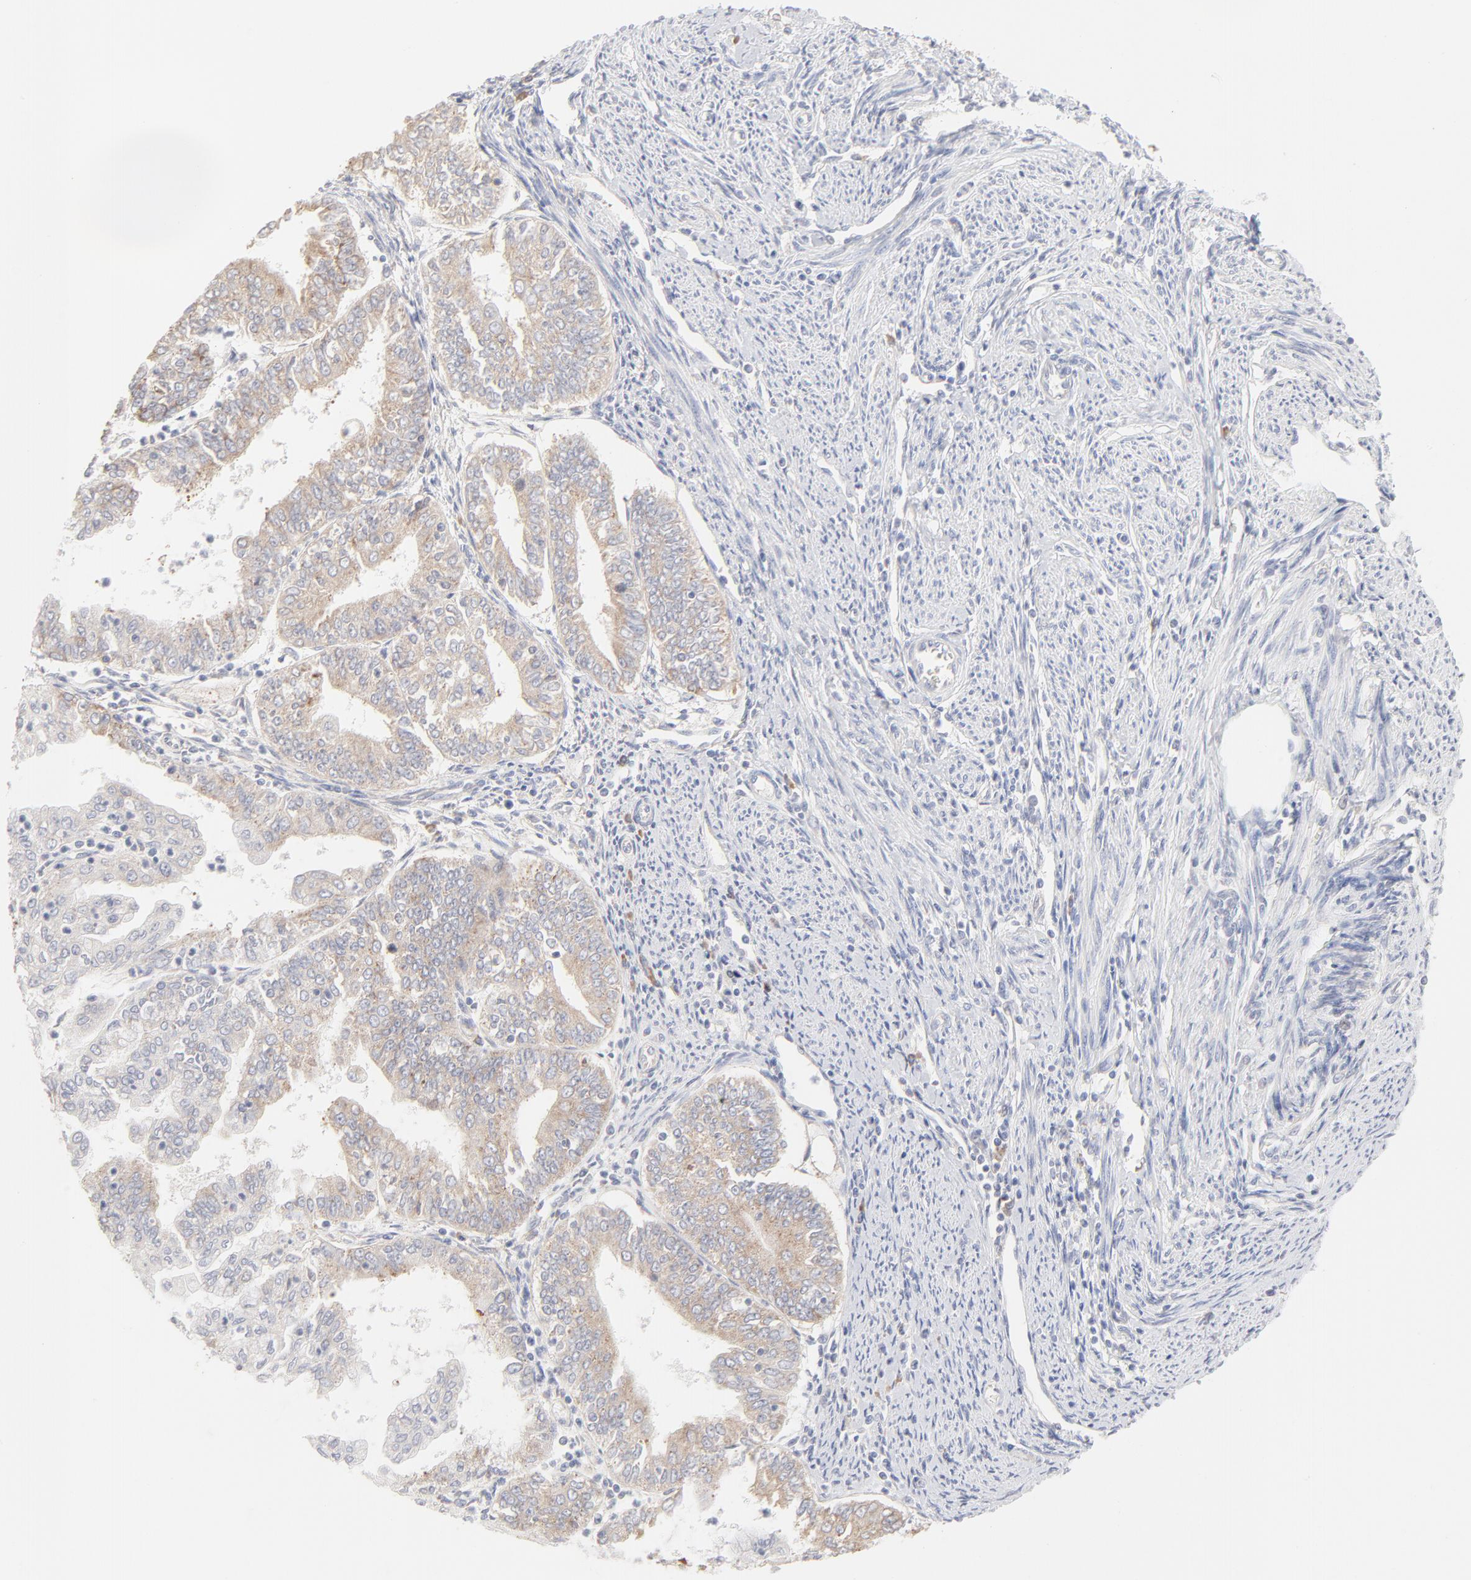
{"staining": {"intensity": "weak", "quantity": ">75%", "location": "cytoplasmic/membranous"}, "tissue": "endometrial cancer", "cell_type": "Tumor cells", "image_type": "cancer", "snomed": [{"axis": "morphology", "description": "Adenocarcinoma, NOS"}, {"axis": "topography", "description": "Endometrium"}], "caption": "This histopathology image shows immunohistochemistry (IHC) staining of endometrial cancer, with low weak cytoplasmic/membranous positivity in approximately >75% of tumor cells.", "gene": "RPS21", "patient": {"sex": "female", "age": 75}}